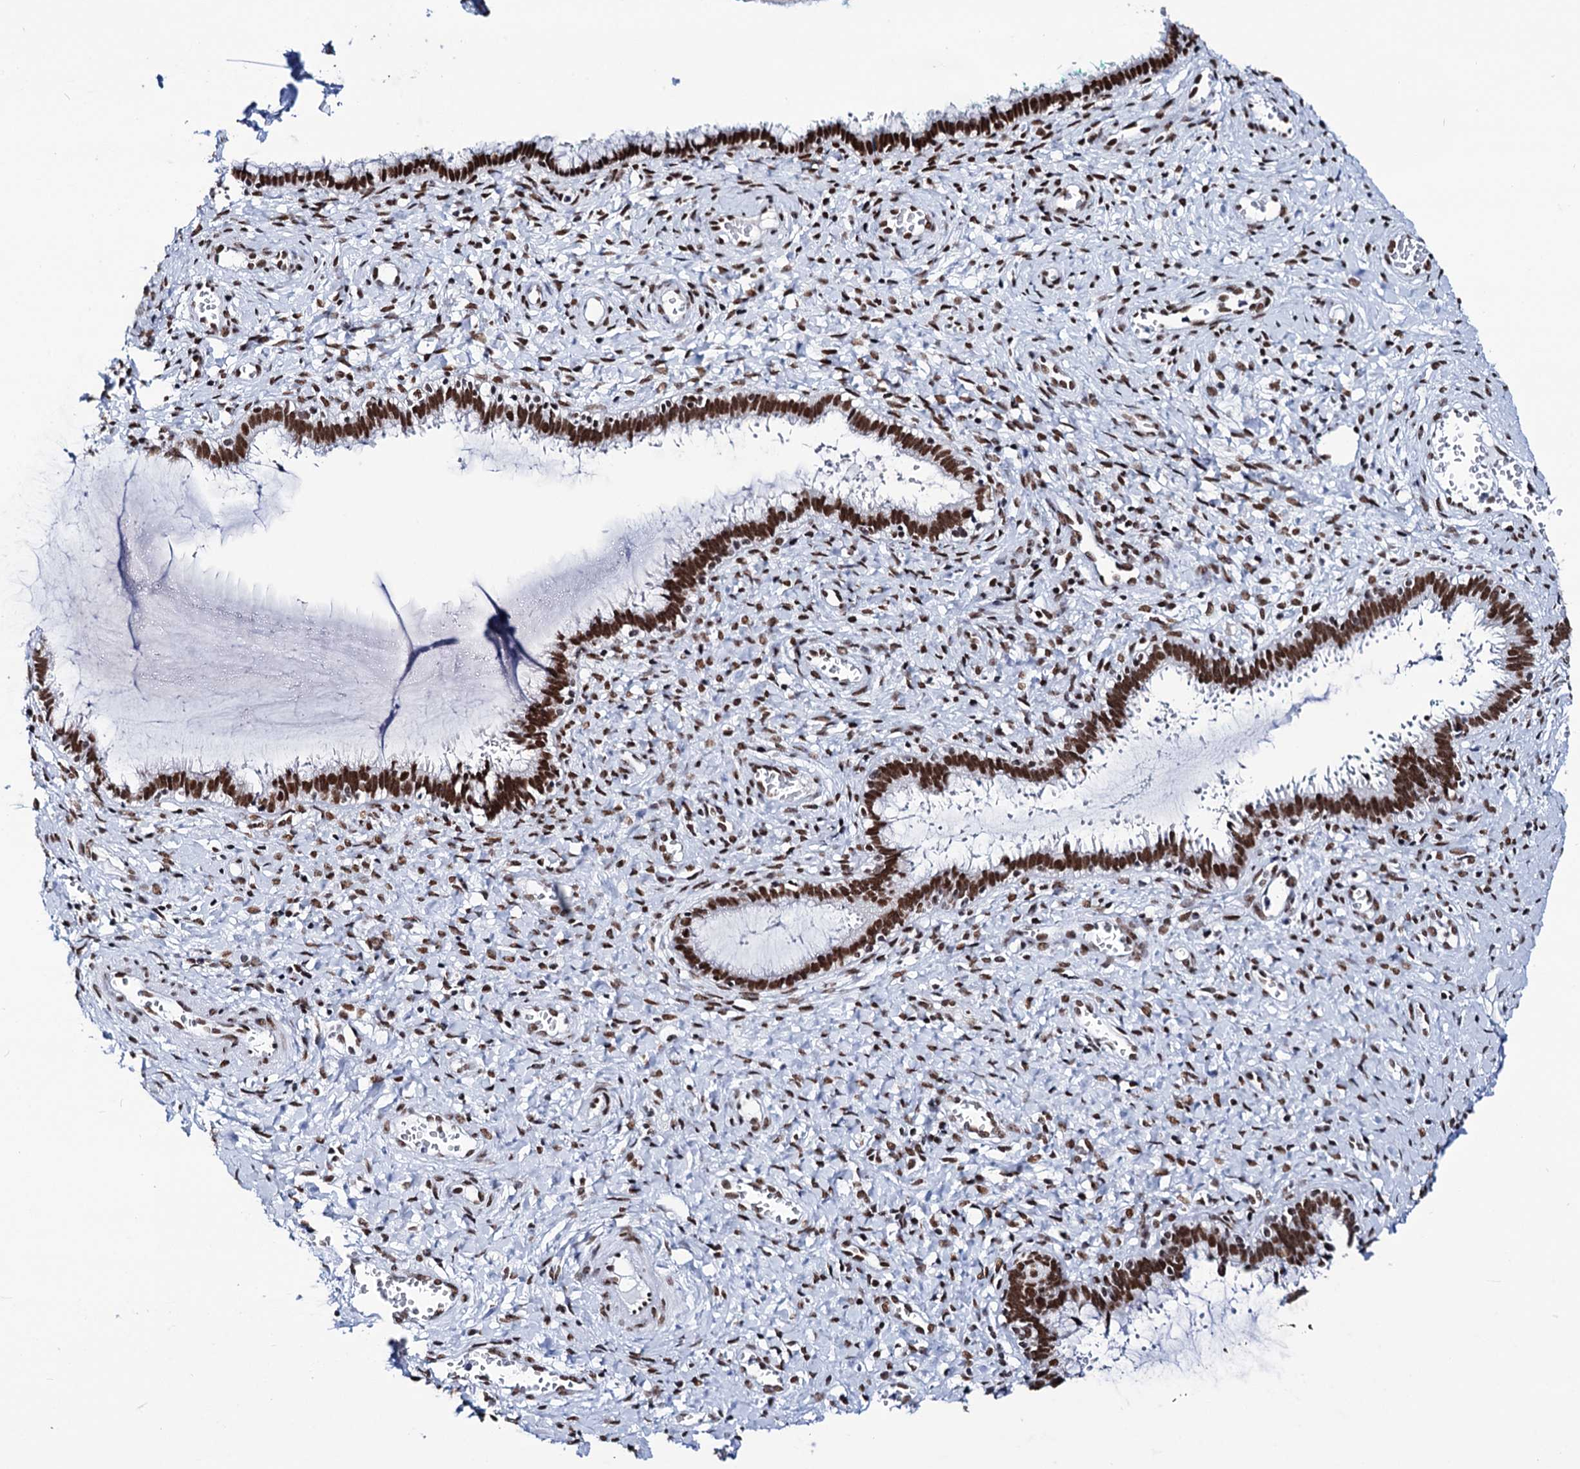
{"staining": {"intensity": "strong", "quantity": ">75%", "location": "nuclear"}, "tissue": "cervix", "cell_type": "Glandular cells", "image_type": "normal", "snomed": [{"axis": "morphology", "description": "Normal tissue, NOS"}, {"axis": "morphology", "description": "Adenocarcinoma, NOS"}, {"axis": "topography", "description": "Cervix"}], "caption": "Immunohistochemical staining of unremarkable human cervix exhibits strong nuclear protein expression in about >75% of glandular cells. (IHC, brightfield microscopy, high magnification).", "gene": "MATR3", "patient": {"sex": "female", "age": 29}}